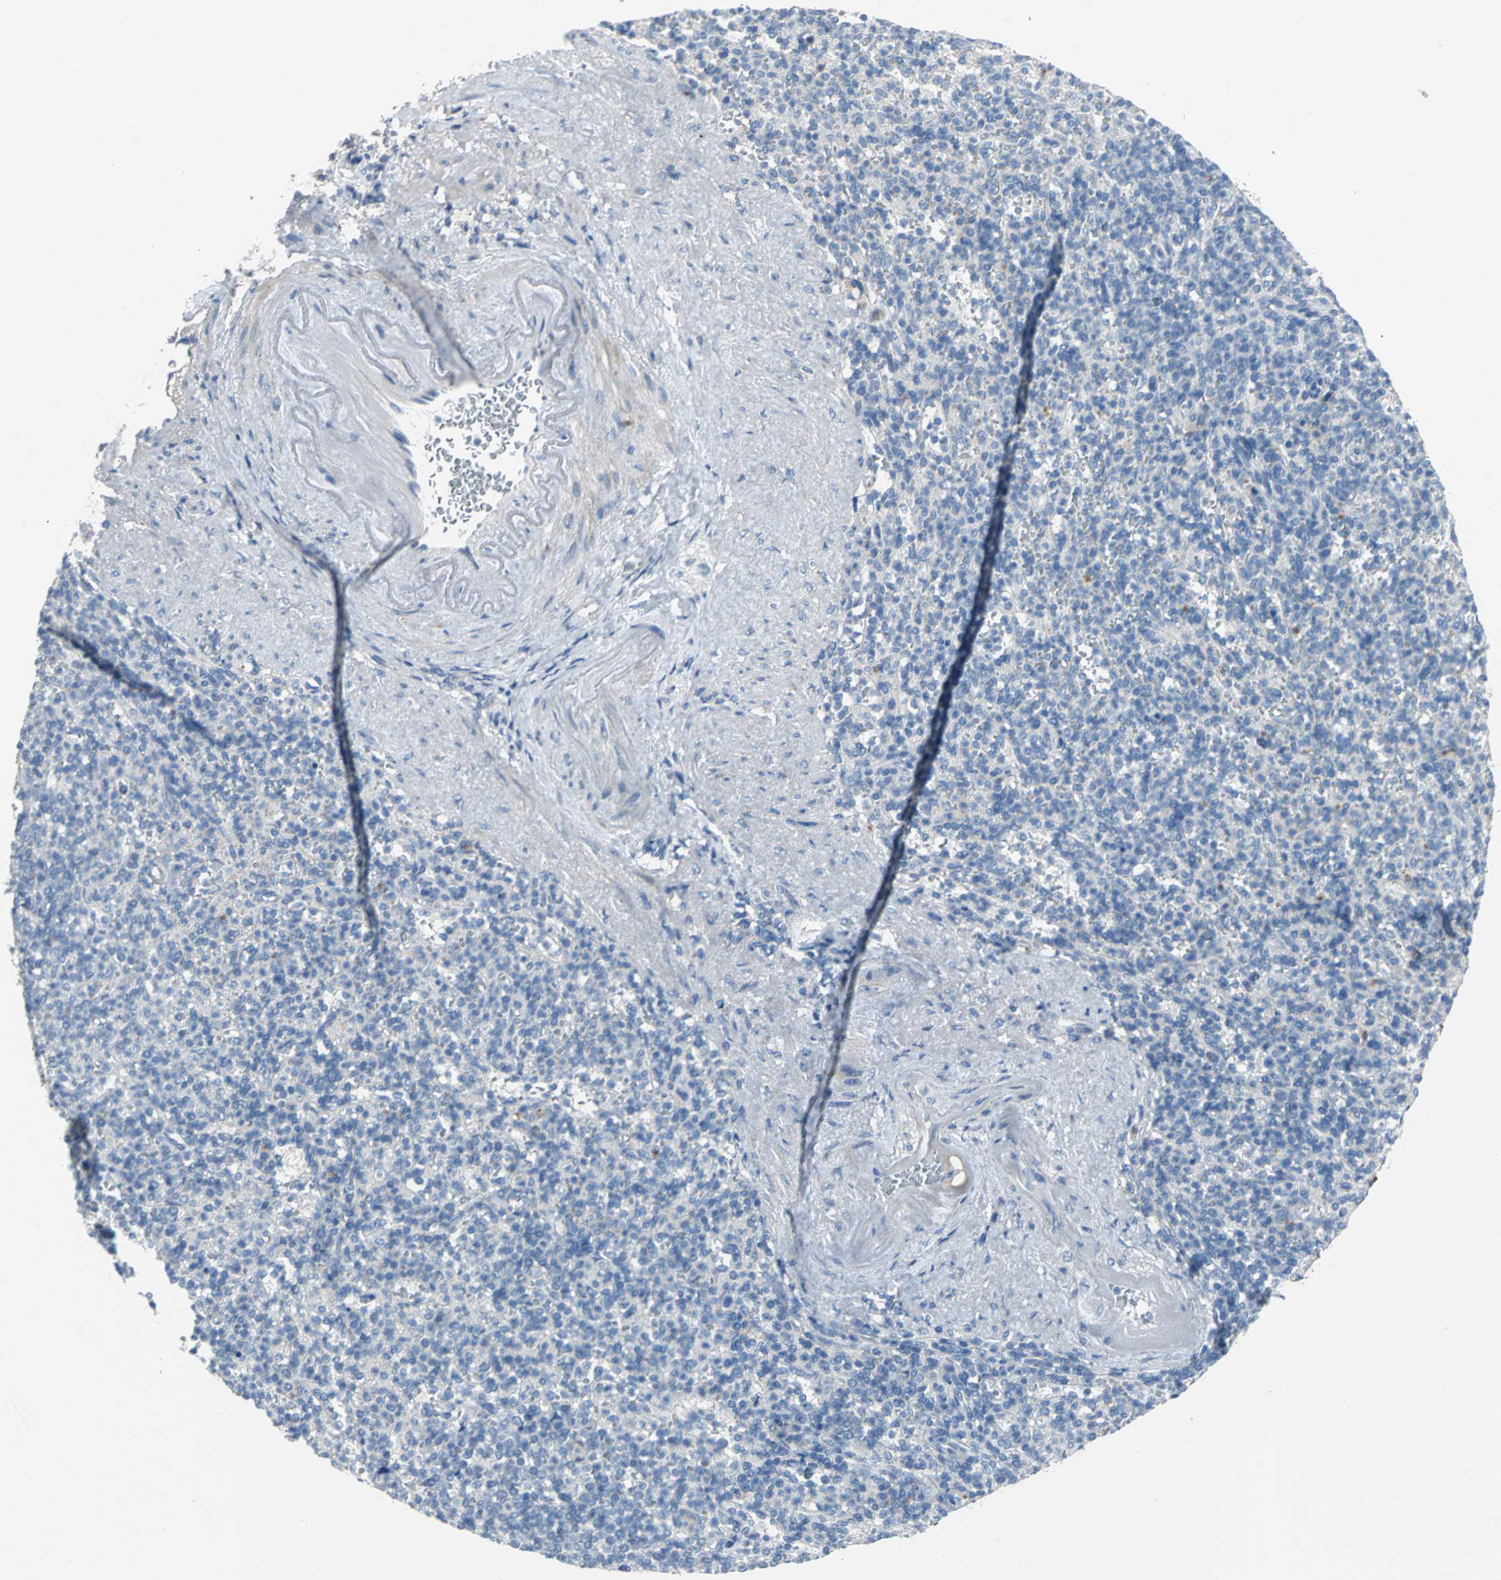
{"staining": {"intensity": "moderate", "quantity": "<25%", "location": "nuclear"}, "tissue": "spleen", "cell_type": "Cells in red pulp", "image_type": "normal", "snomed": [{"axis": "morphology", "description": "Normal tissue, NOS"}, {"axis": "topography", "description": "Spleen"}], "caption": "High-power microscopy captured an immunohistochemistry (IHC) photomicrograph of unremarkable spleen, revealing moderate nuclear expression in approximately <25% of cells in red pulp. The staining was performed using DAB (3,3'-diaminobenzidine), with brown indicating positive protein expression. Nuclei are stained blue with hematoxylin.", "gene": "PTGDS", "patient": {"sex": "female", "age": 74}}